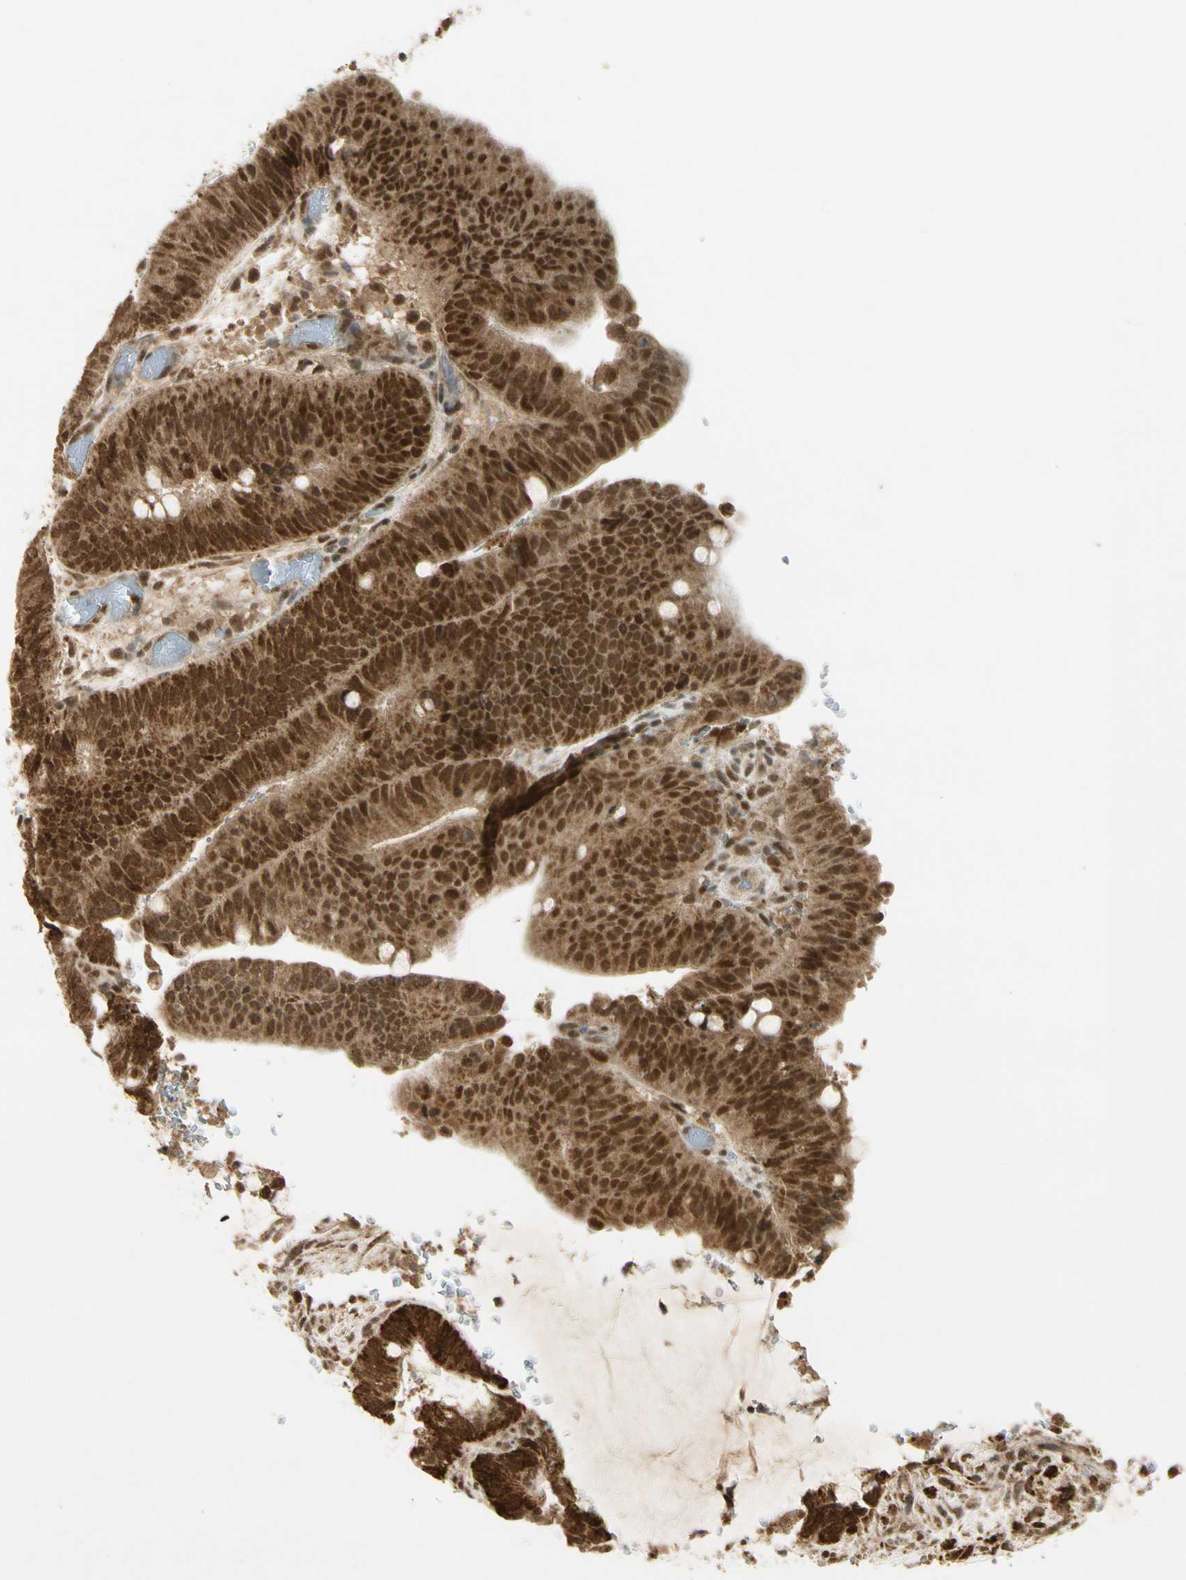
{"staining": {"intensity": "strong", "quantity": ">75%", "location": "cytoplasmic/membranous,nuclear"}, "tissue": "colorectal cancer", "cell_type": "Tumor cells", "image_type": "cancer", "snomed": [{"axis": "morphology", "description": "Normal tissue, NOS"}, {"axis": "morphology", "description": "Adenocarcinoma, NOS"}, {"axis": "topography", "description": "Rectum"}, {"axis": "topography", "description": "Peripheral nerve tissue"}], "caption": "Immunohistochemistry (IHC) of human colorectal adenocarcinoma demonstrates high levels of strong cytoplasmic/membranous and nuclear expression in about >75% of tumor cells.", "gene": "ZNF135", "patient": {"sex": "male", "age": 92}}